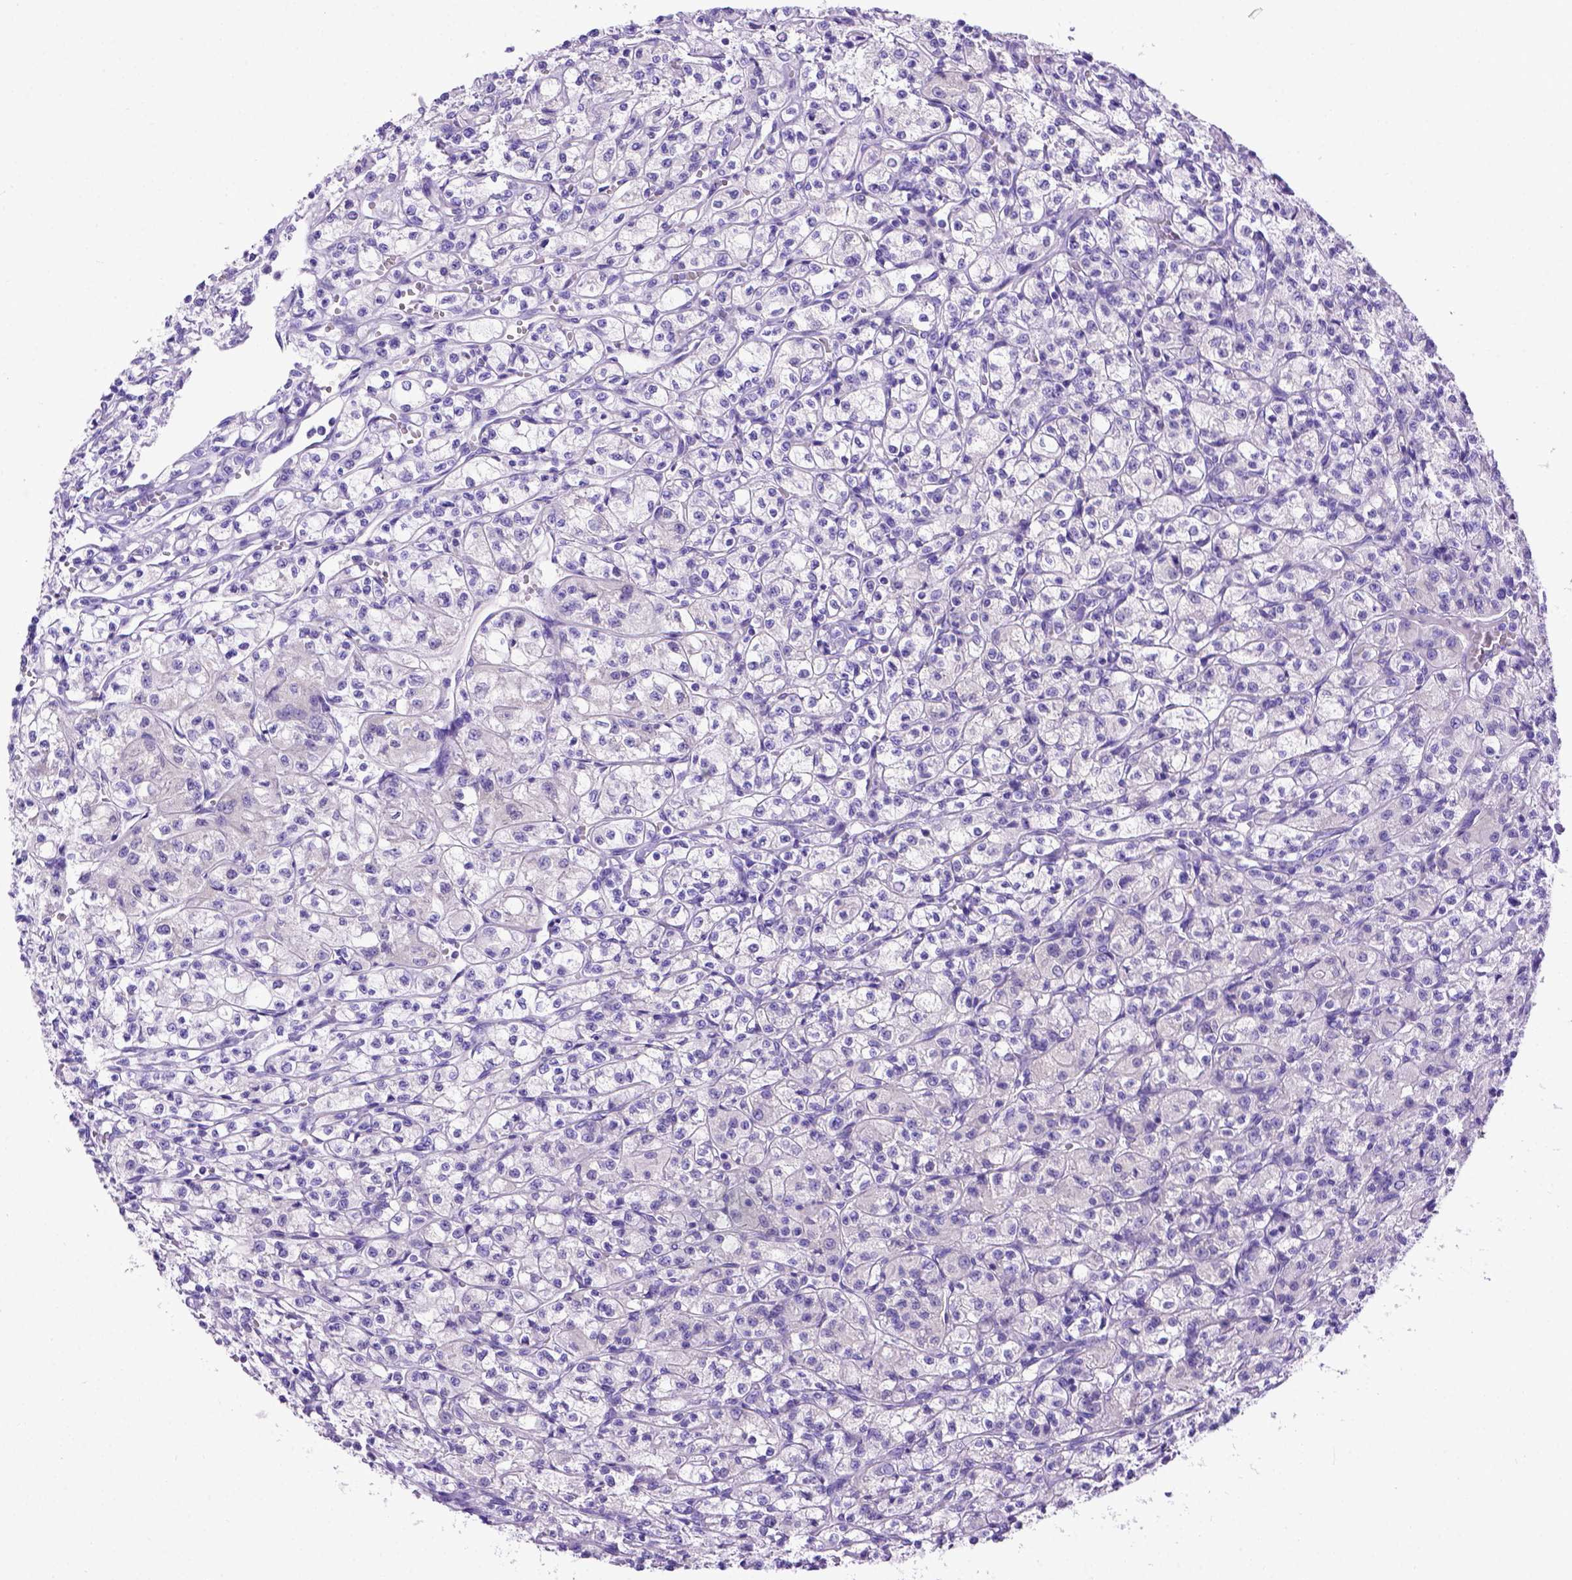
{"staining": {"intensity": "negative", "quantity": "none", "location": "none"}, "tissue": "renal cancer", "cell_type": "Tumor cells", "image_type": "cancer", "snomed": [{"axis": "morphology", "description": "Adenocarcinoma, NOS"}, {"axis": "topography", "description": "Kidney"}], "caption": "The histopathology image demonstrates no significant staining in tumor cells of adenocarcinoma (renal).", "gene": "PTGES", "patient": {"sex": "female", "age": 70}}